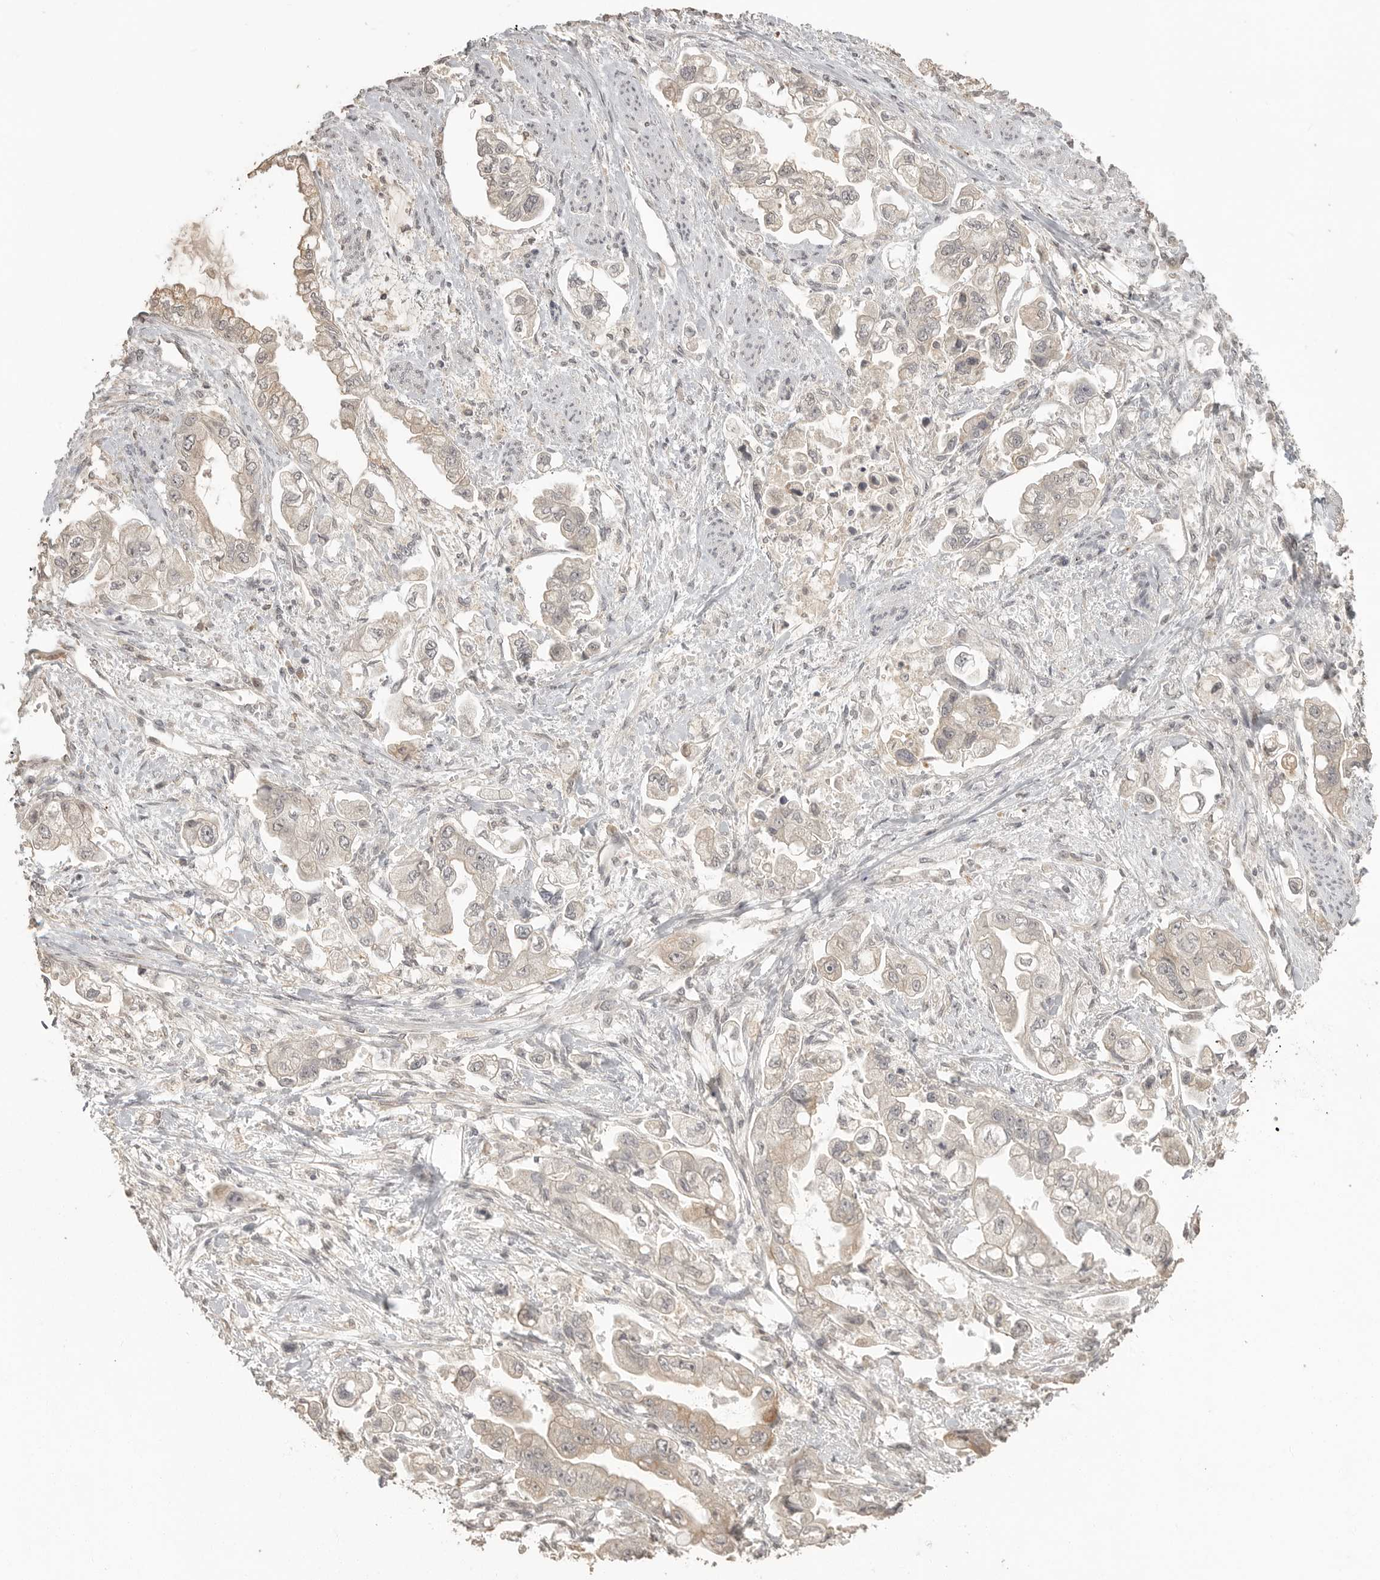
{"staining": {"intensity": "negative", "quantity": "none", "location": "none"}, "tissue": "stomach cancer", "cell_type": "Tumor cells", "image_type": "cancer", "snomed": [{"axis": "morphology", "description": "Adenocarcinoma, NOS"}, {"axis": "topography", "description": "Stomach"}], "caption": "Immunohistochemistry photomicrograph of stomach adenocarcinoma stained for a protein (brown), which reveals no staining in tumor cells. (Brightfield microscopy of DAB IHC at high magnification).", "gene": "SMG8", "patient": {"sex": "male", "age": 62}}